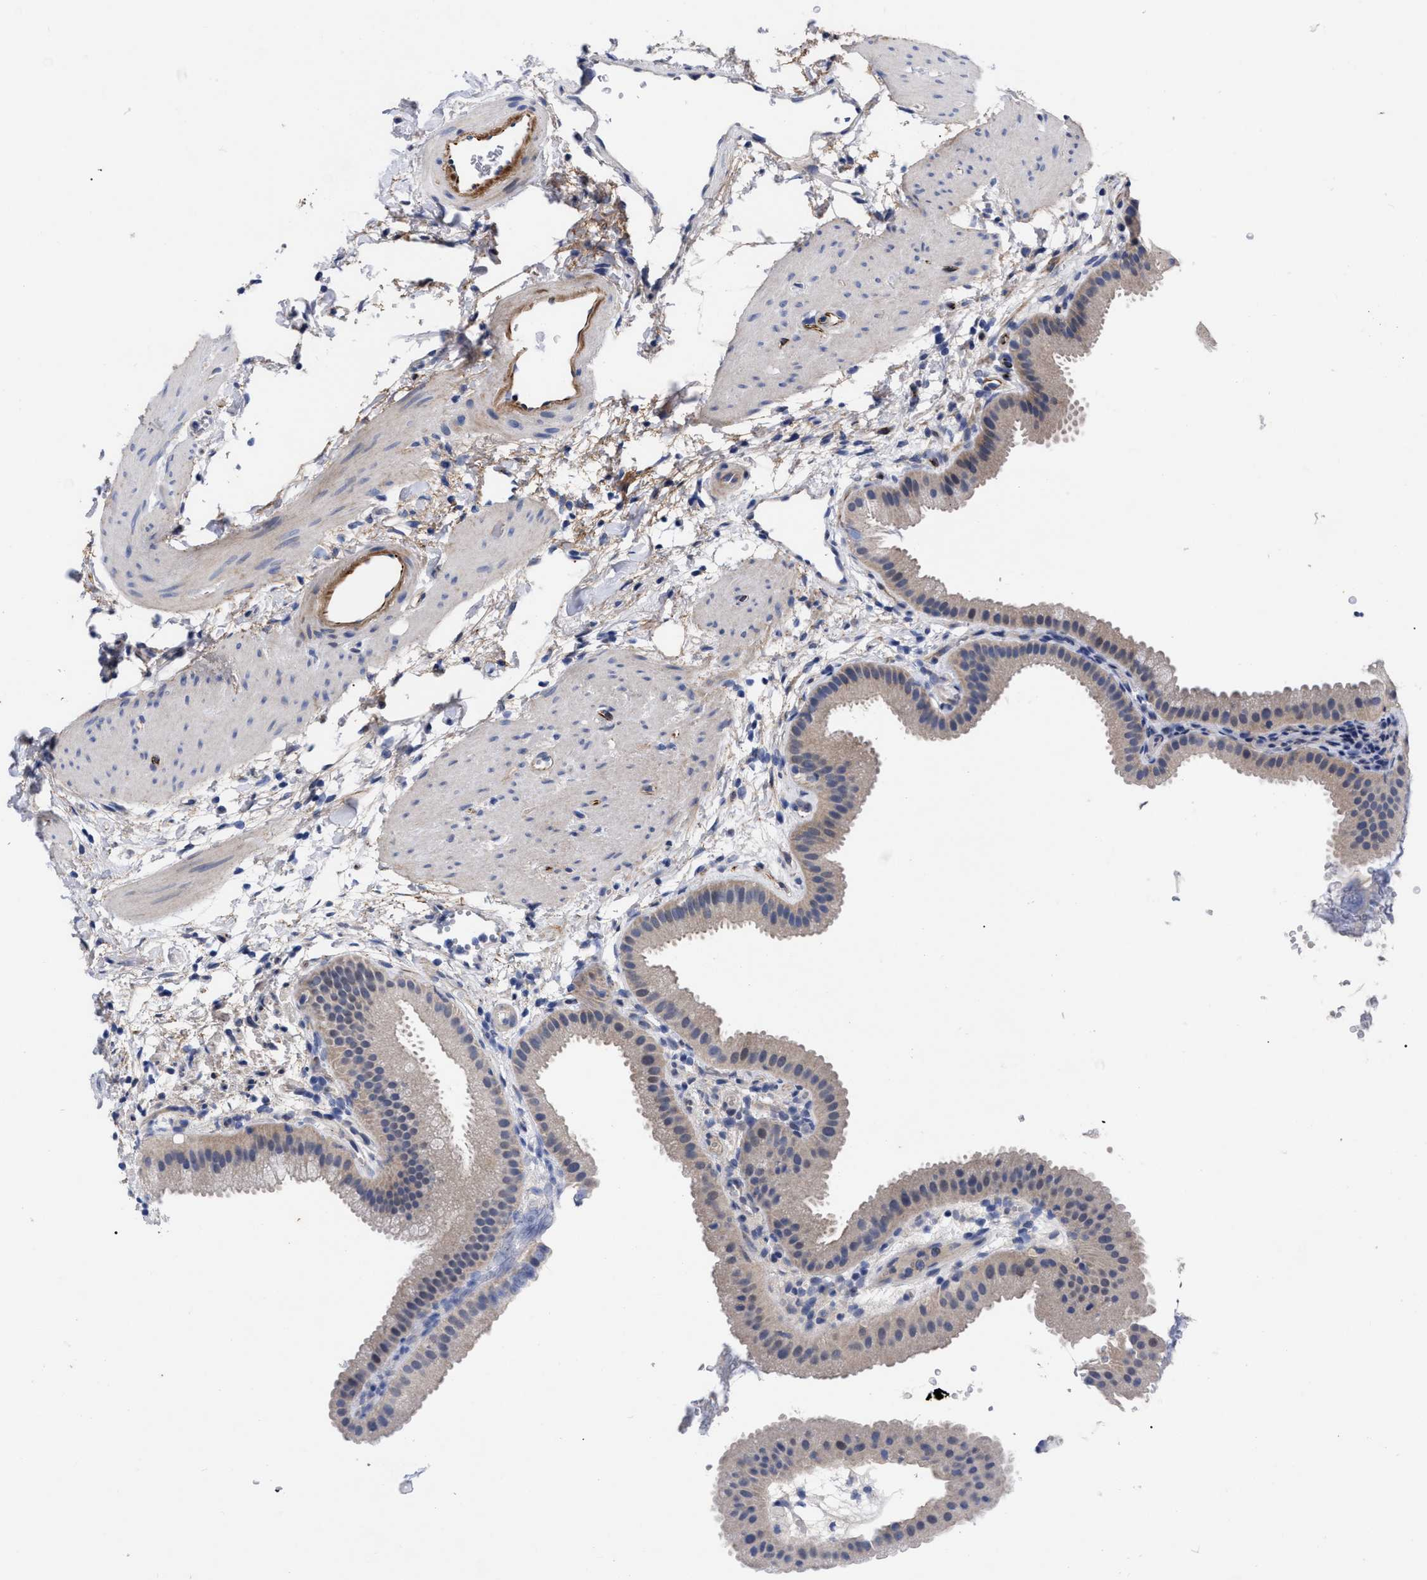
{"staining": {"intensity": "negative", "quantity": "none", "location": "none"}, "tissue": "gallbladder", "cell_type": "Glandular cells", "image_type": "normal", "snomed": [{"axis": "morphology", "description": "Normal tissue, NOS"}, {"axis": "topography", "description": "Gallbladder"}], "caption": "This is an IHC micrograph of unremarkable human gallbladder. There is no staining in glandular cells.", "gene": "CCN5", "patient": {"sex": "female", "age": 64}}